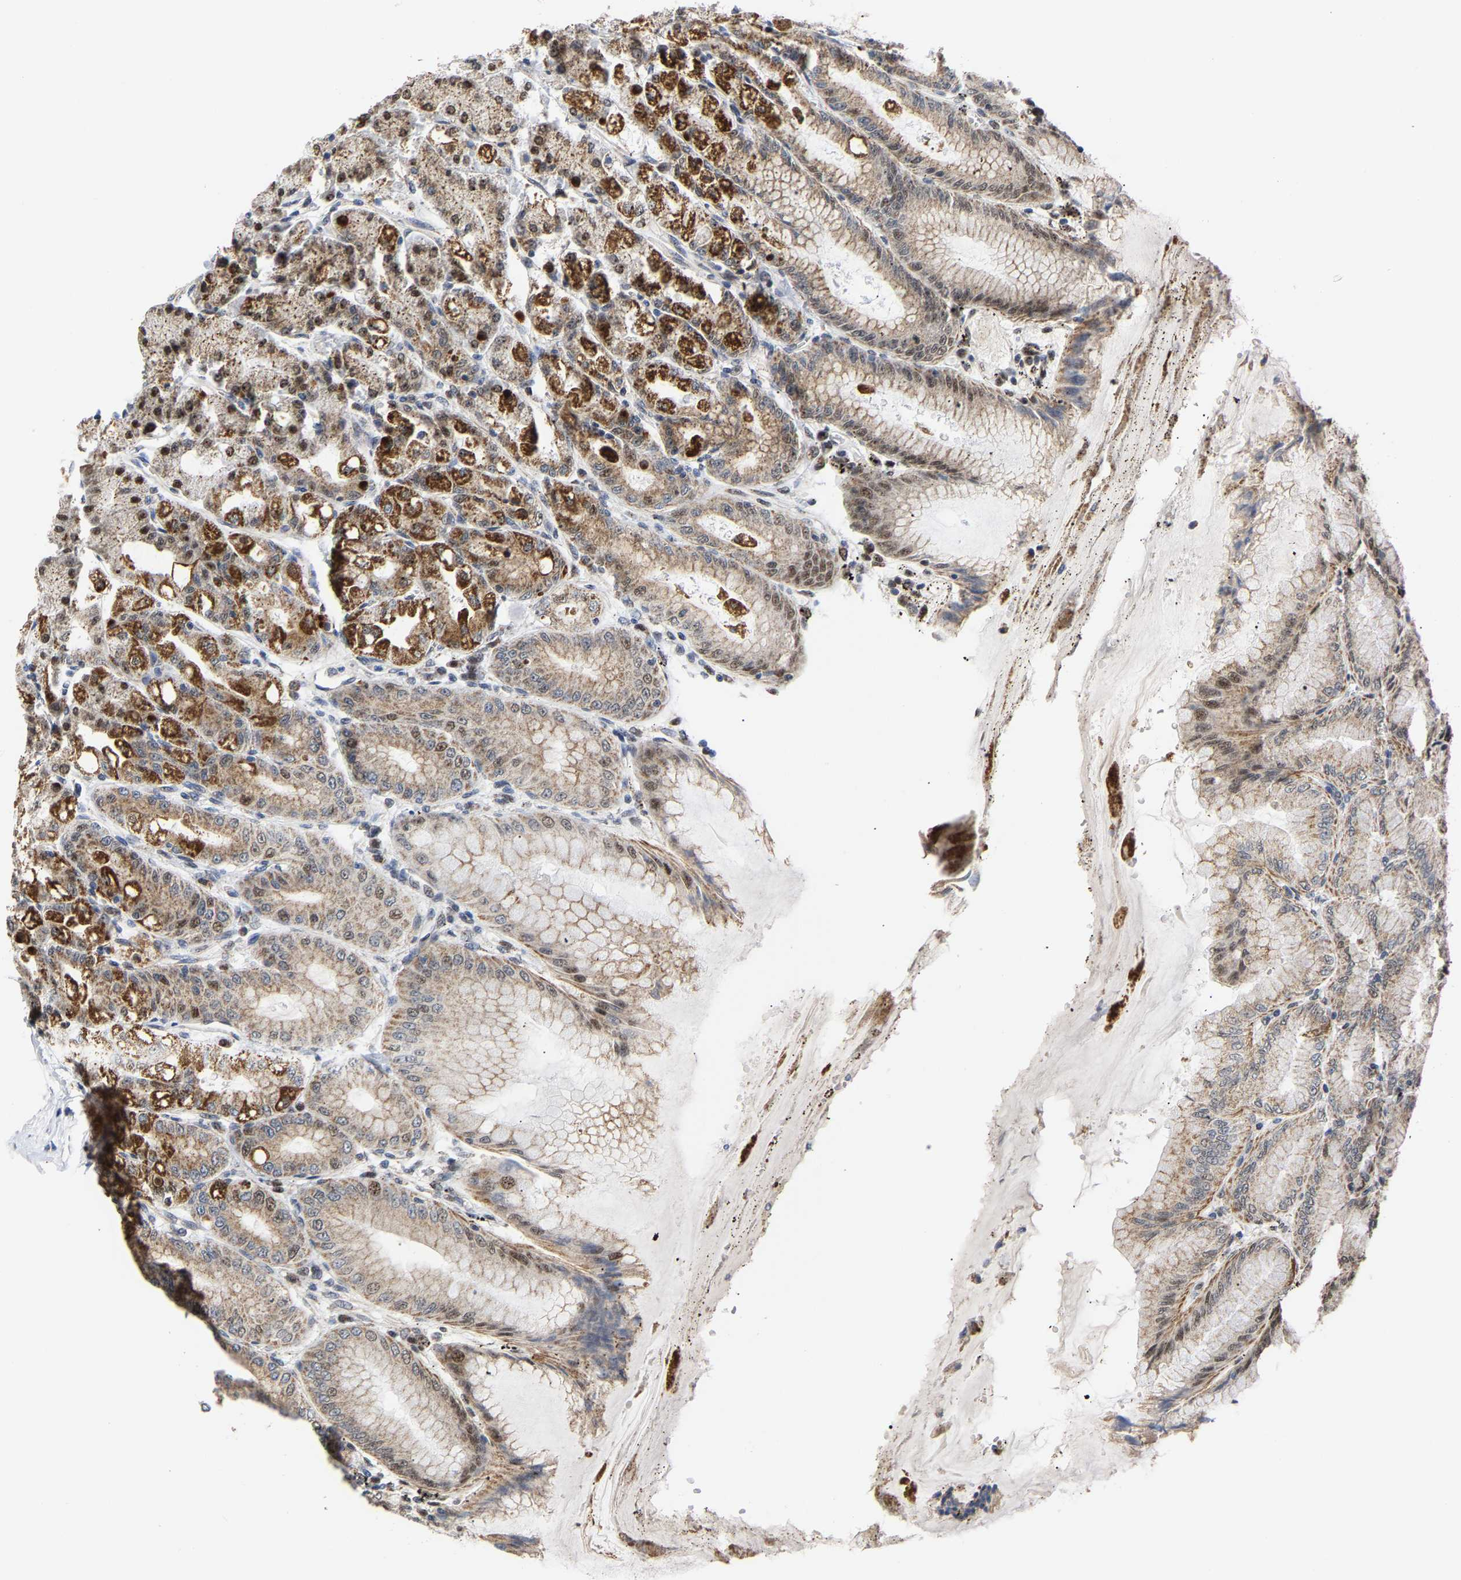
{"staining": {"intensity": "strong", "quantity": ">75%", "location": "cytoplasmic/membranous"}, "tissue": "stomach", "cell_type": "Glandular cells", "image_type": "normal", "snomed": [{"axis": "morphology", "description": "Normal tissue, NOS"}, {"axis": "topography", "description": "Stomach, lower"}], "caption": "Protein staining shows strong cytoplasmic/membranous expression in approximately >75% of glandular cells in benign stomach. Nuclei are stained in blue.", "gene": "PCNT", "patient": {"sex": "male", "age": 71}}